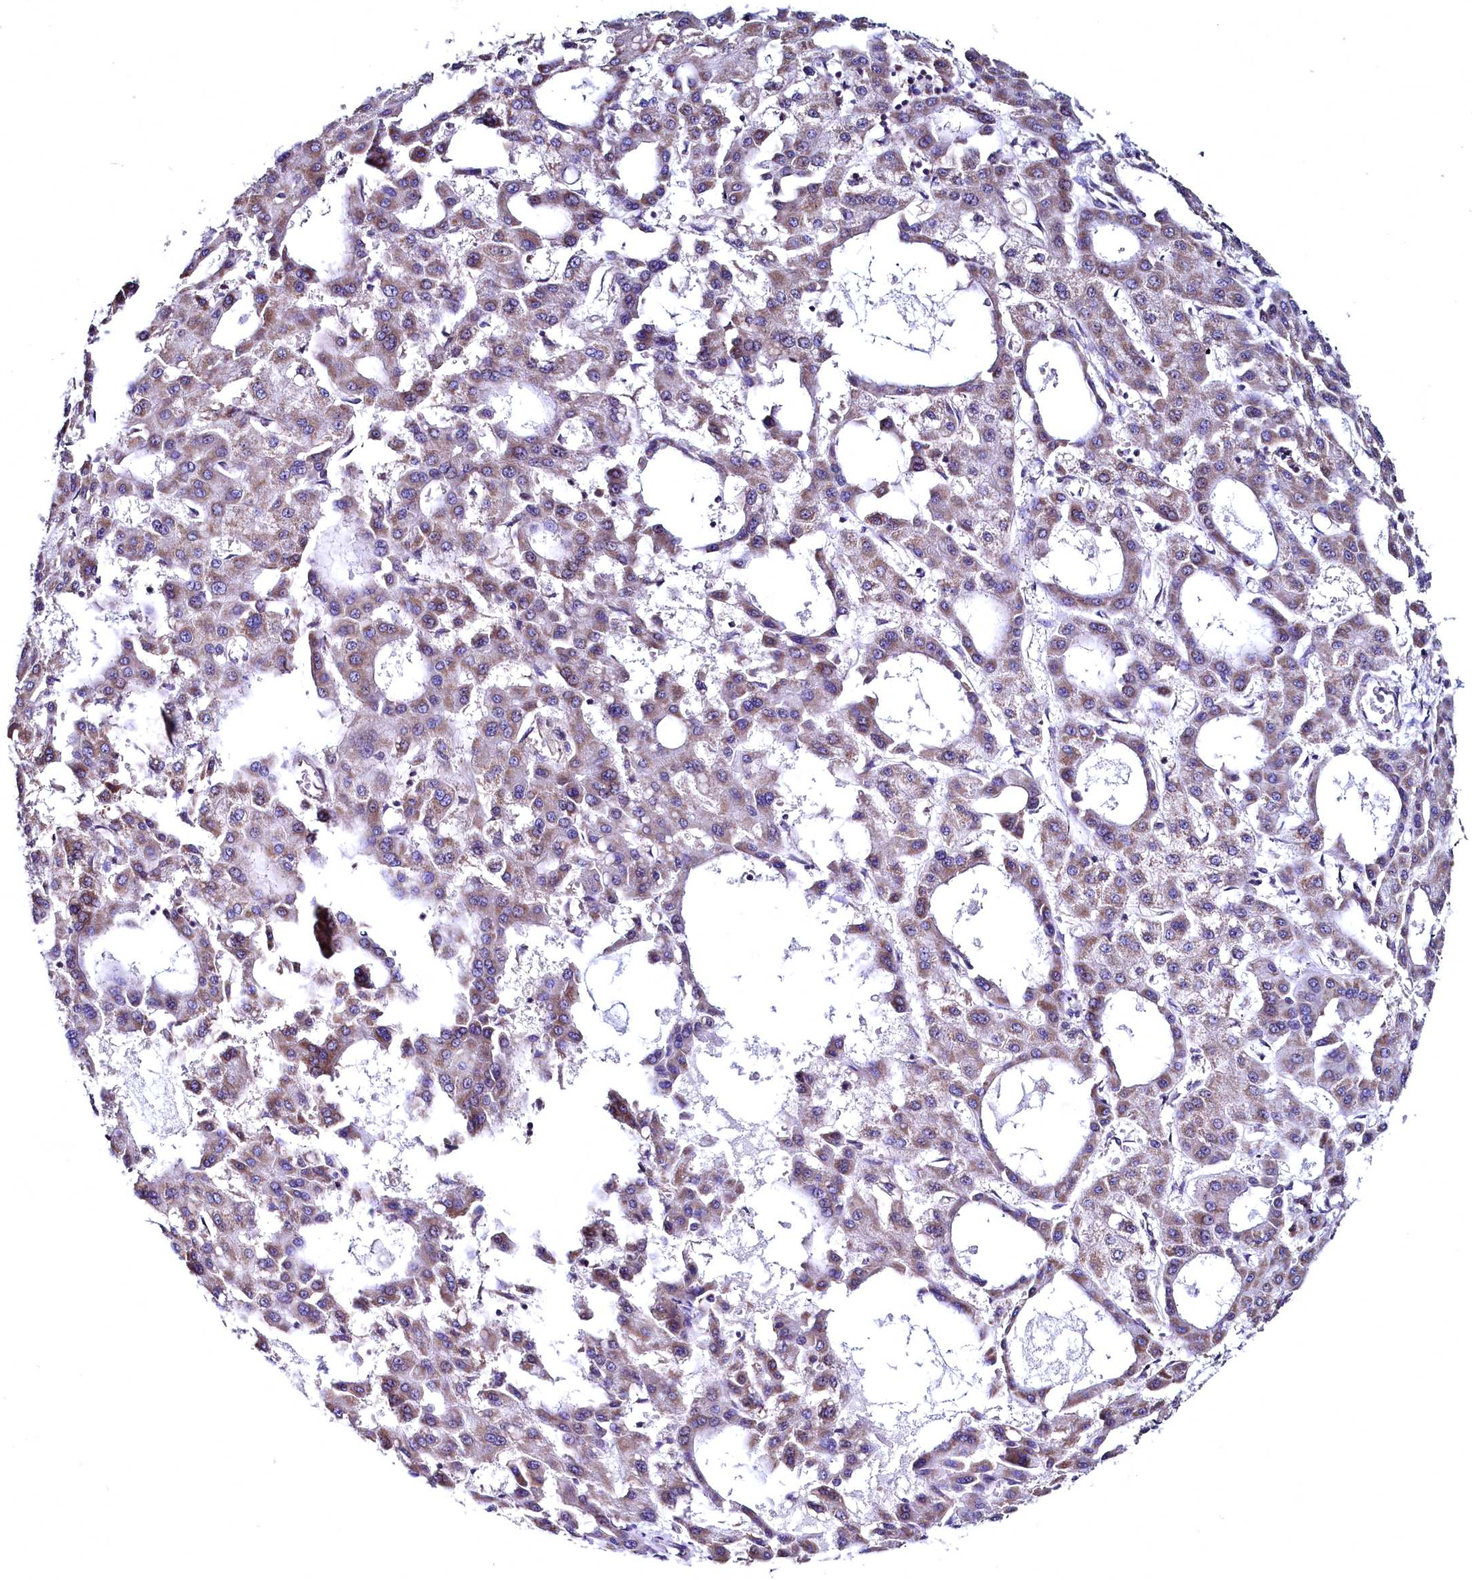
{"staining": {"intensity": "weak", "quantity": ">75%", "location": "cytoplasmic/membranous"}, "tissue": "liver cancer", "cell_type": "Tumor cells", "image_type": "cancer", "snomed": [{"axis": "morphology", "description": "Carcinoma, Hepatocellular, NOS"}, {"axis": "topography", "description": "Liver"}], "caption": "Immunohistochemistry (IHC) micrograph of liver cancer (hepatocellular carcinoma) stained for a protein (brown), which reveals low levels of weak cytoplasmic/membranous expression in about >75% of tumor cells.", "gene": "MRPL57", "patient": {"sex": "male", "age": 47}}